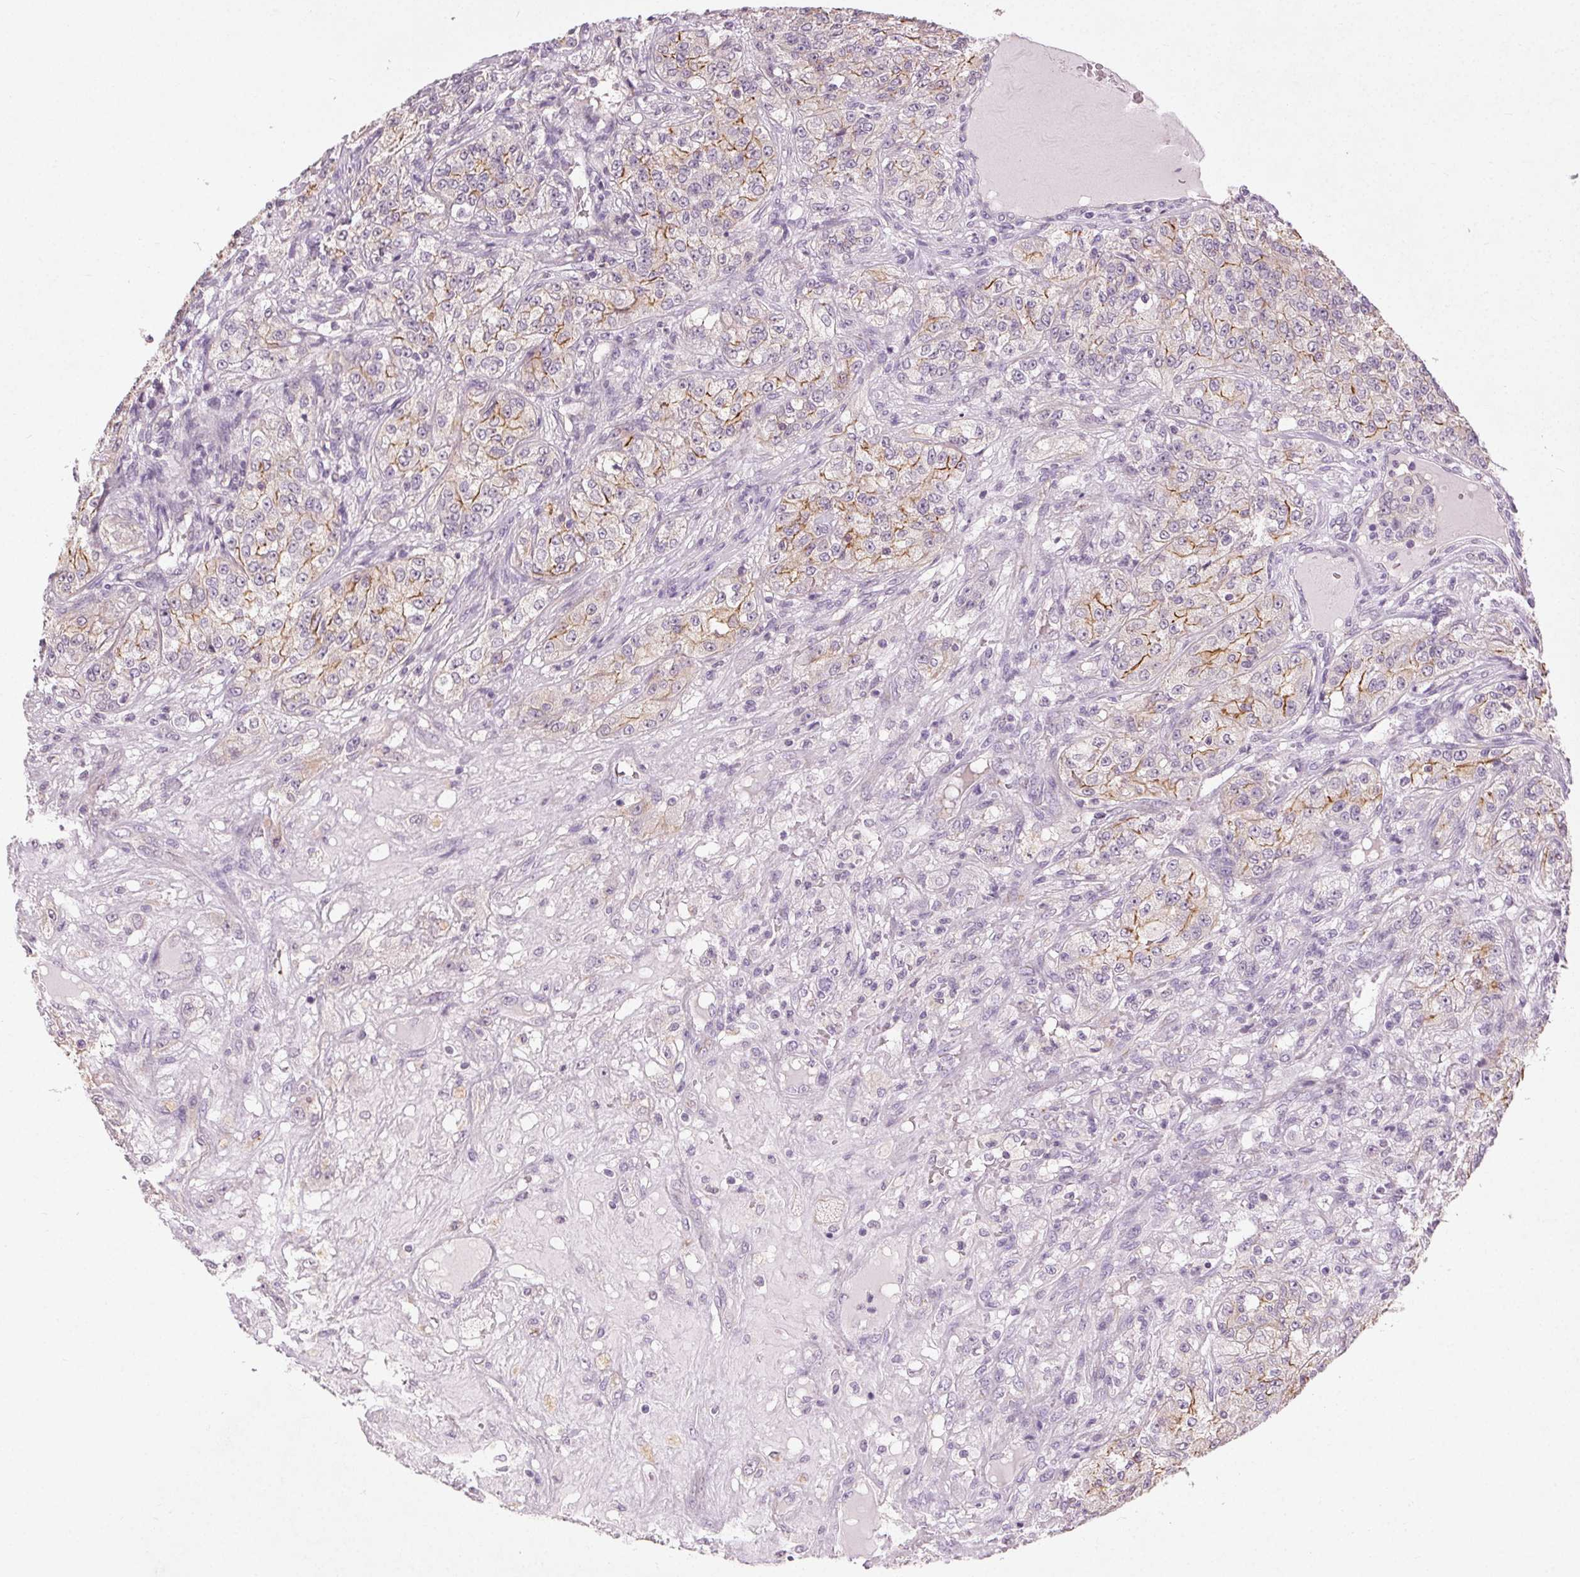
{"staining": {"intensity": "moderate", "quantity": "<25%", "location": "cytoplasmic/membranous"}, "tissue": "renal cancer", "cell_type": "Tumor cells", "image_type": "cancer", "snomed": [{"axis": "morphology", "description": "Adenocarcinoma, NOS"}, {"axis": "topography", "description": "Kidney"}], "caption": "Protein expression analysis of renal adenocarcinoma displays moderate cytoplasmic/membranous positivity in about <25% of tumor cells.", "gene": "CLTRN", "patient": {"sex": "female", "age": 63}}